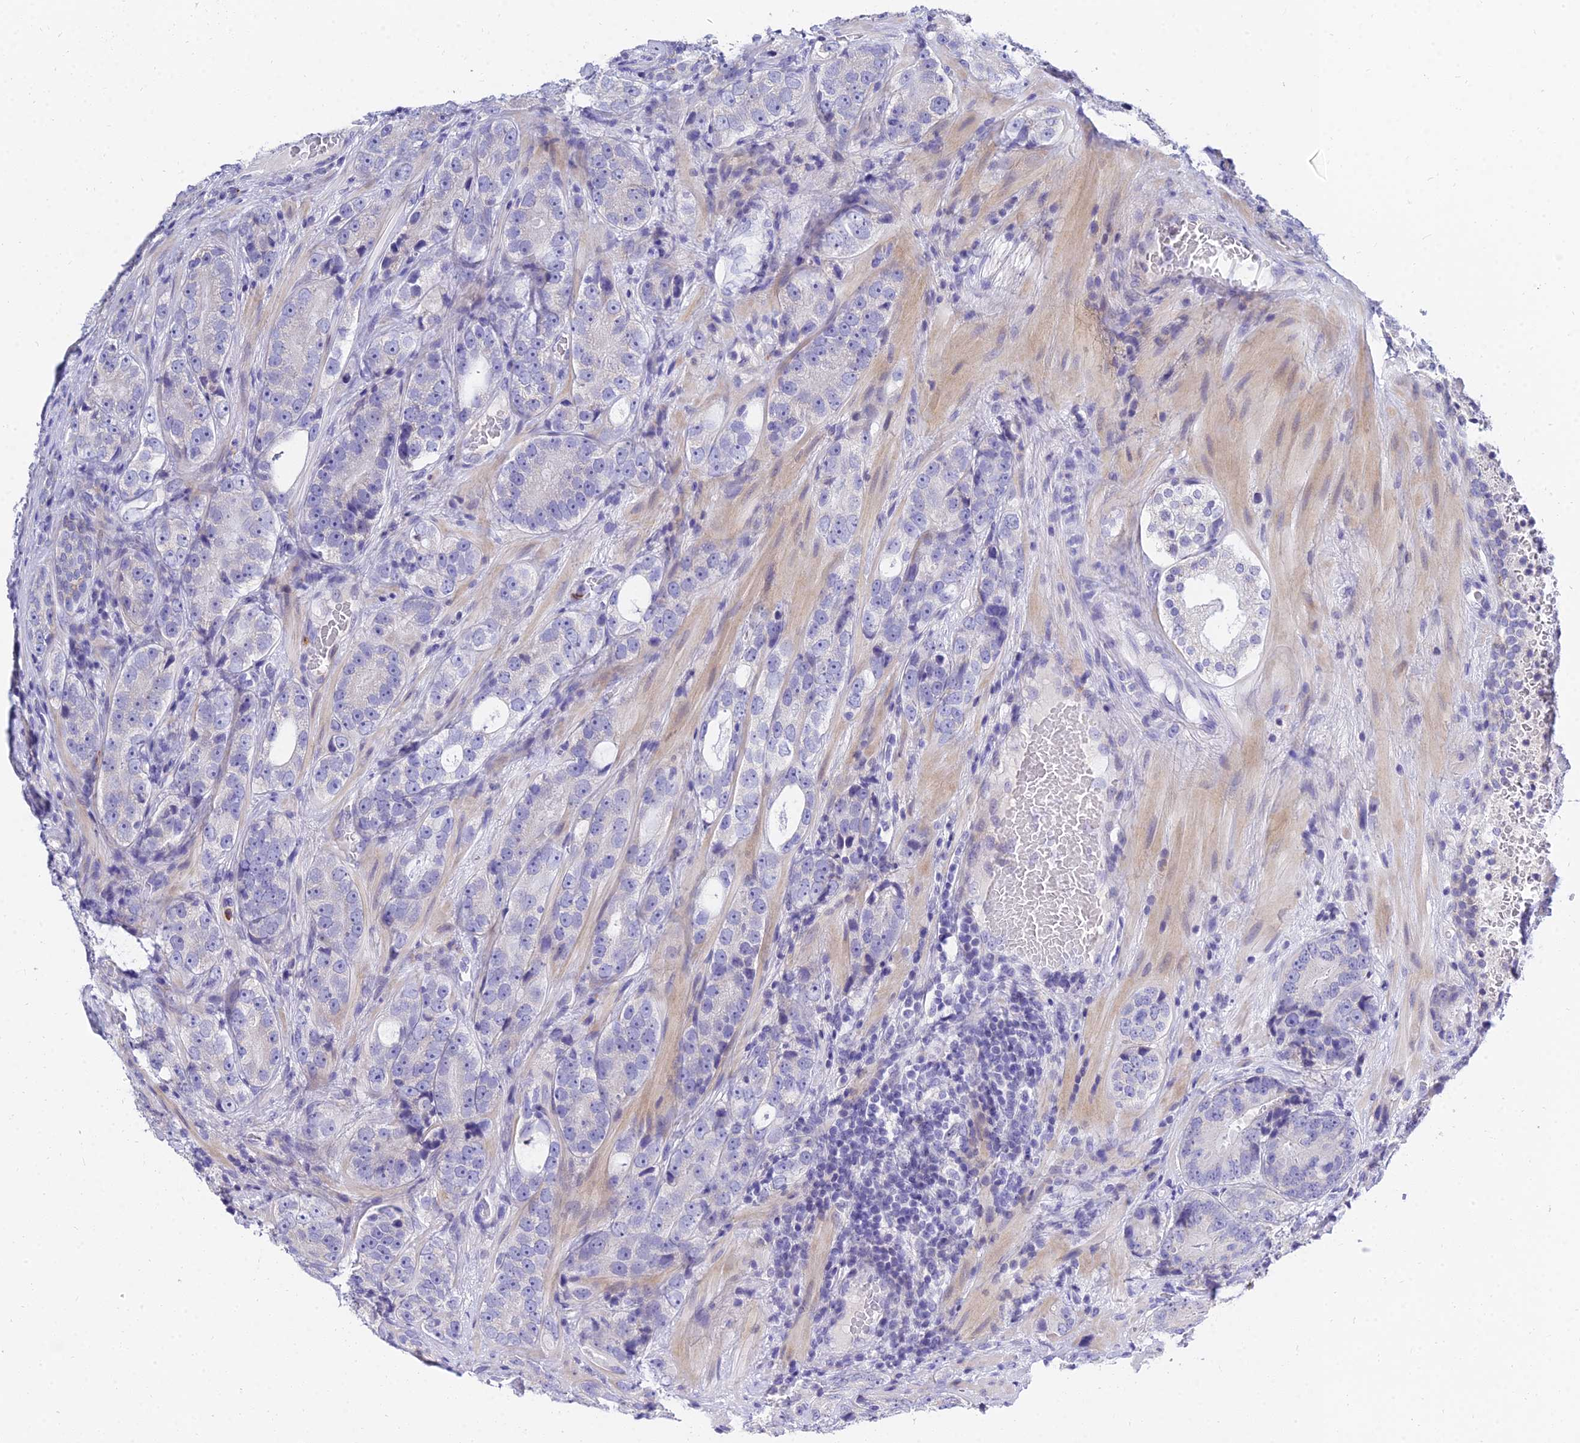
{"staining": {"intensity": "negative", "quantity": "none", "location": "none"}, "tissue": "prostate cancer", "cell_type": "Tumor cells", "image_type": "cancer", "snomed": [{"axis": "morphology", "description": "Adenocarcinoma, High grade"}, {"axis": "topography", "description": "Prostate"}], "caption": "This is an IHC photomicrograph of human prostate cancer. There is no staining in tumor cells.", "gene": "VWC2L", "patient": {"sex": "male", "age": 56}}